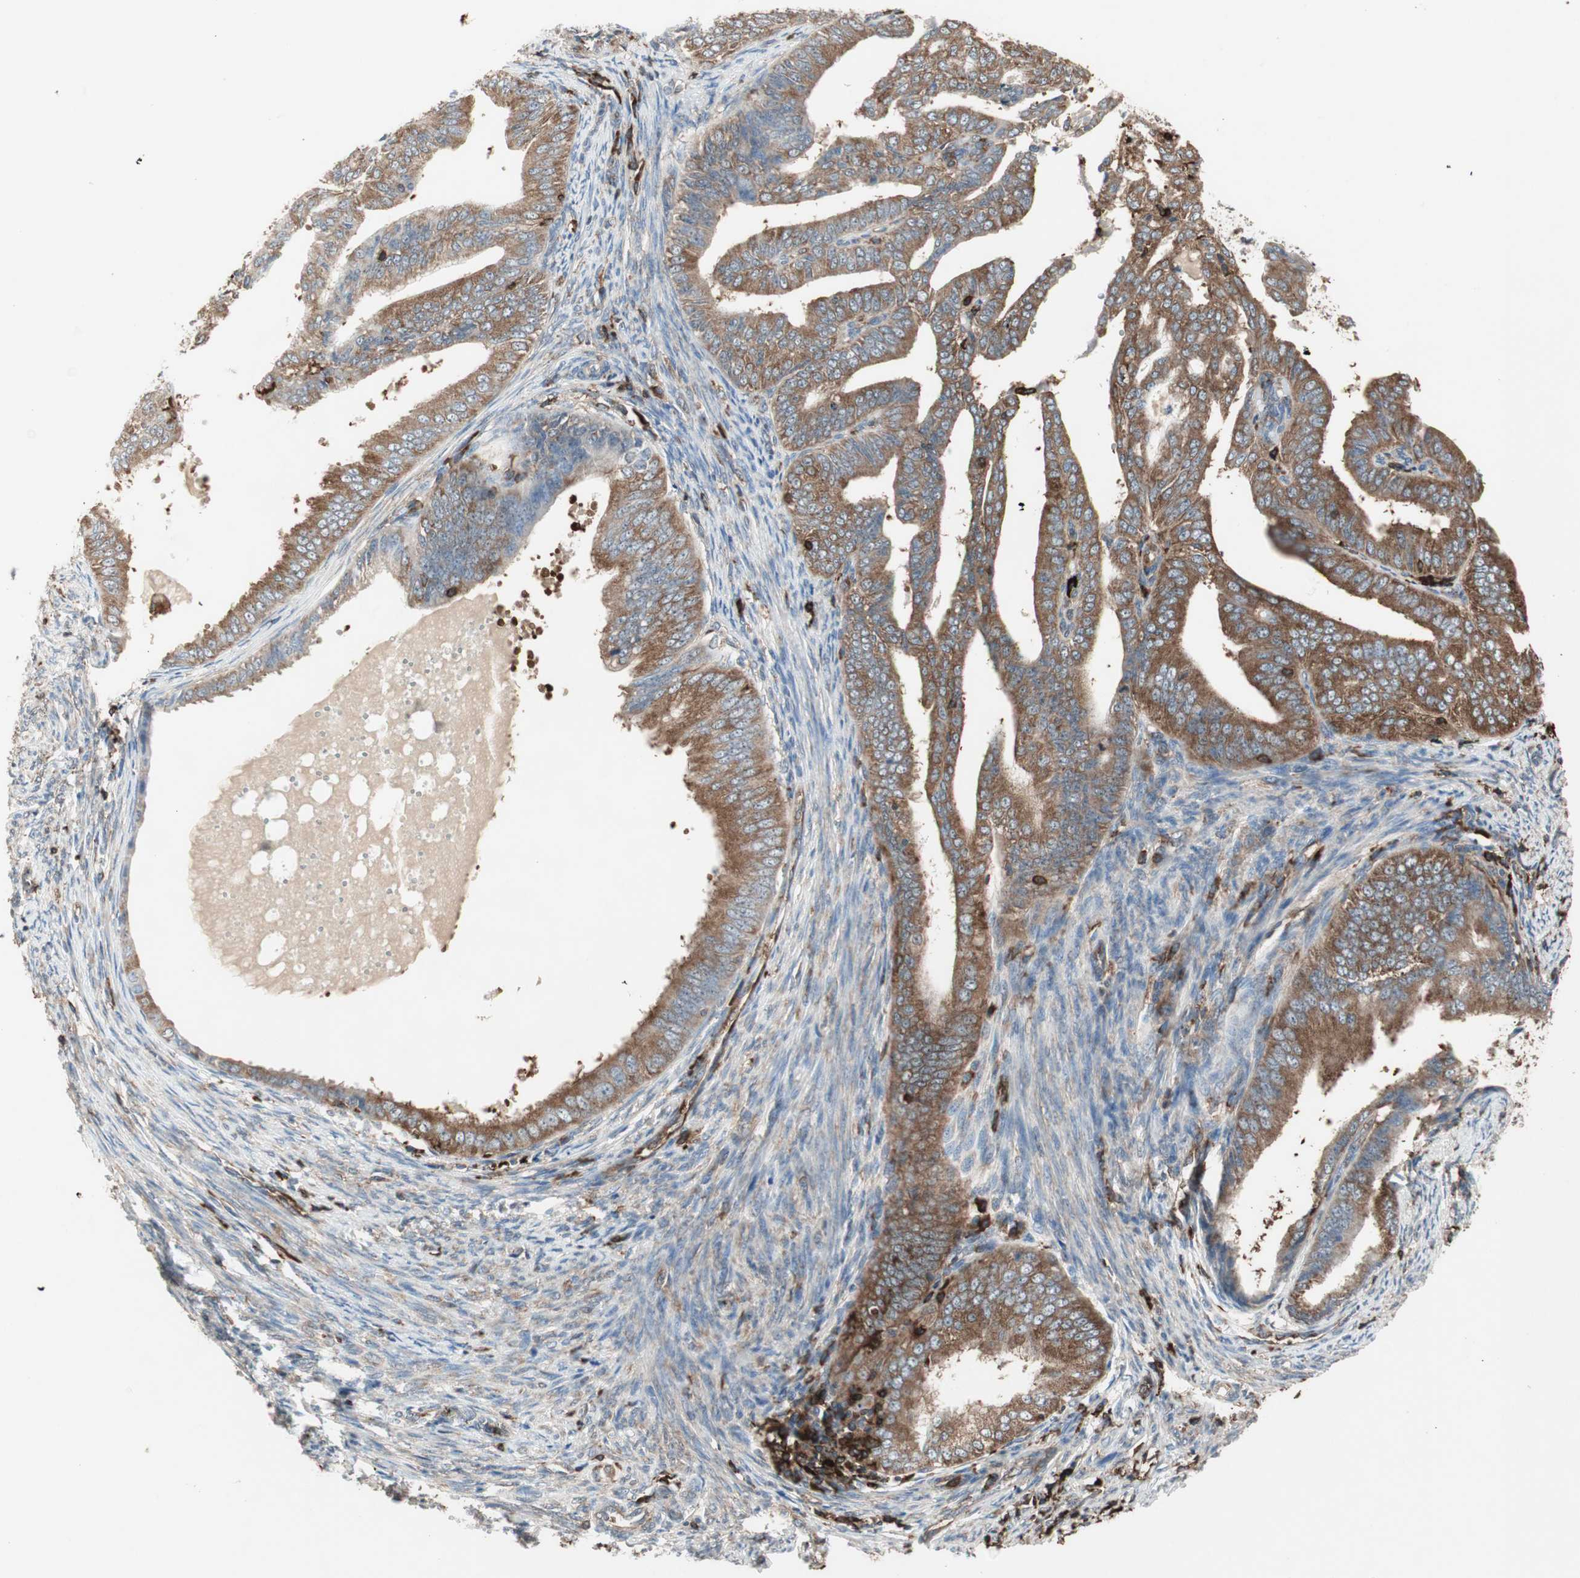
{"staining": {"intensity": "strong", "quantity": ">75%", "location": "cytoplasmic/membranous"}, "tissue": "endometrial cancer", "cell_type": "Tumor cells", "image_type": "cancer", "snomed": [{"axis": "morphology", "description": "Adenocarcinoma, NOS"}, {"axis": "topography", "description": "Endometrium"}], "caption": "Protein expression analysis of human endometrial cancer (adenocarcinoma) reveals strong cytoplasmic/membranous expression in about >75% of tumor cells.", "gene": "MMP3", "patient": {"sex": "female", "age": 58}}